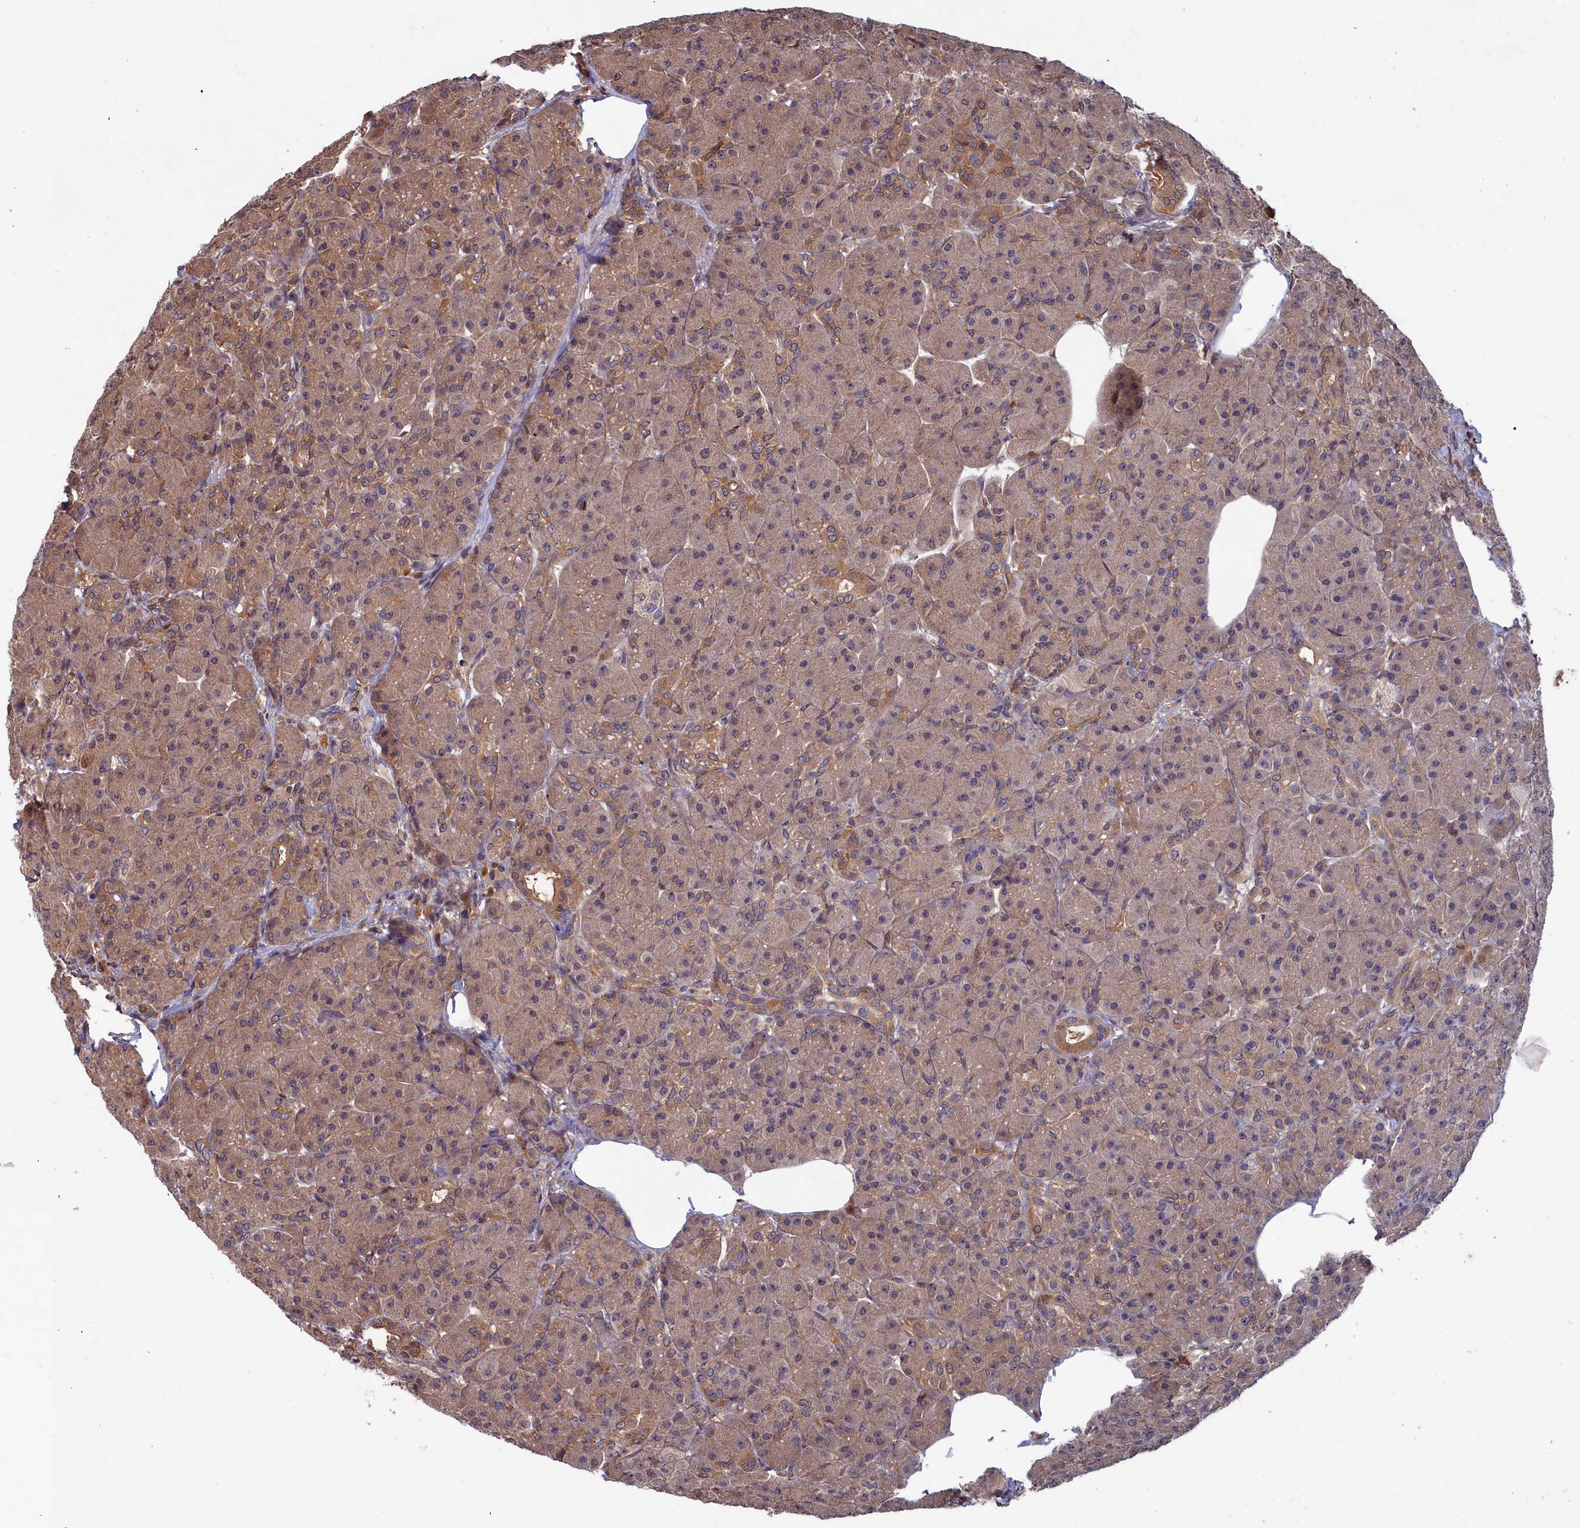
{"staining": {"intensity": "moderate", "quantity": ">75%", "location": "cytoplasmic/membranous"}, "tissue": "pancreas", "cell_type": "Exocrine glandular cells", "image_type": "normal", "snomed": [{"axis": "morphology", "description": "Normal tissue, NOS"}, {"axis": "topography", "description": "Pancreas"}], "caption": "Immunohistochemical staining of unremarkable human pancreas displays medium levels of moderate cytoplasmic/membranous staining in about >75% of exocrine glandular cells.", "gene": "GFRA2", "patient": {"sex": "male", "age": 63}}